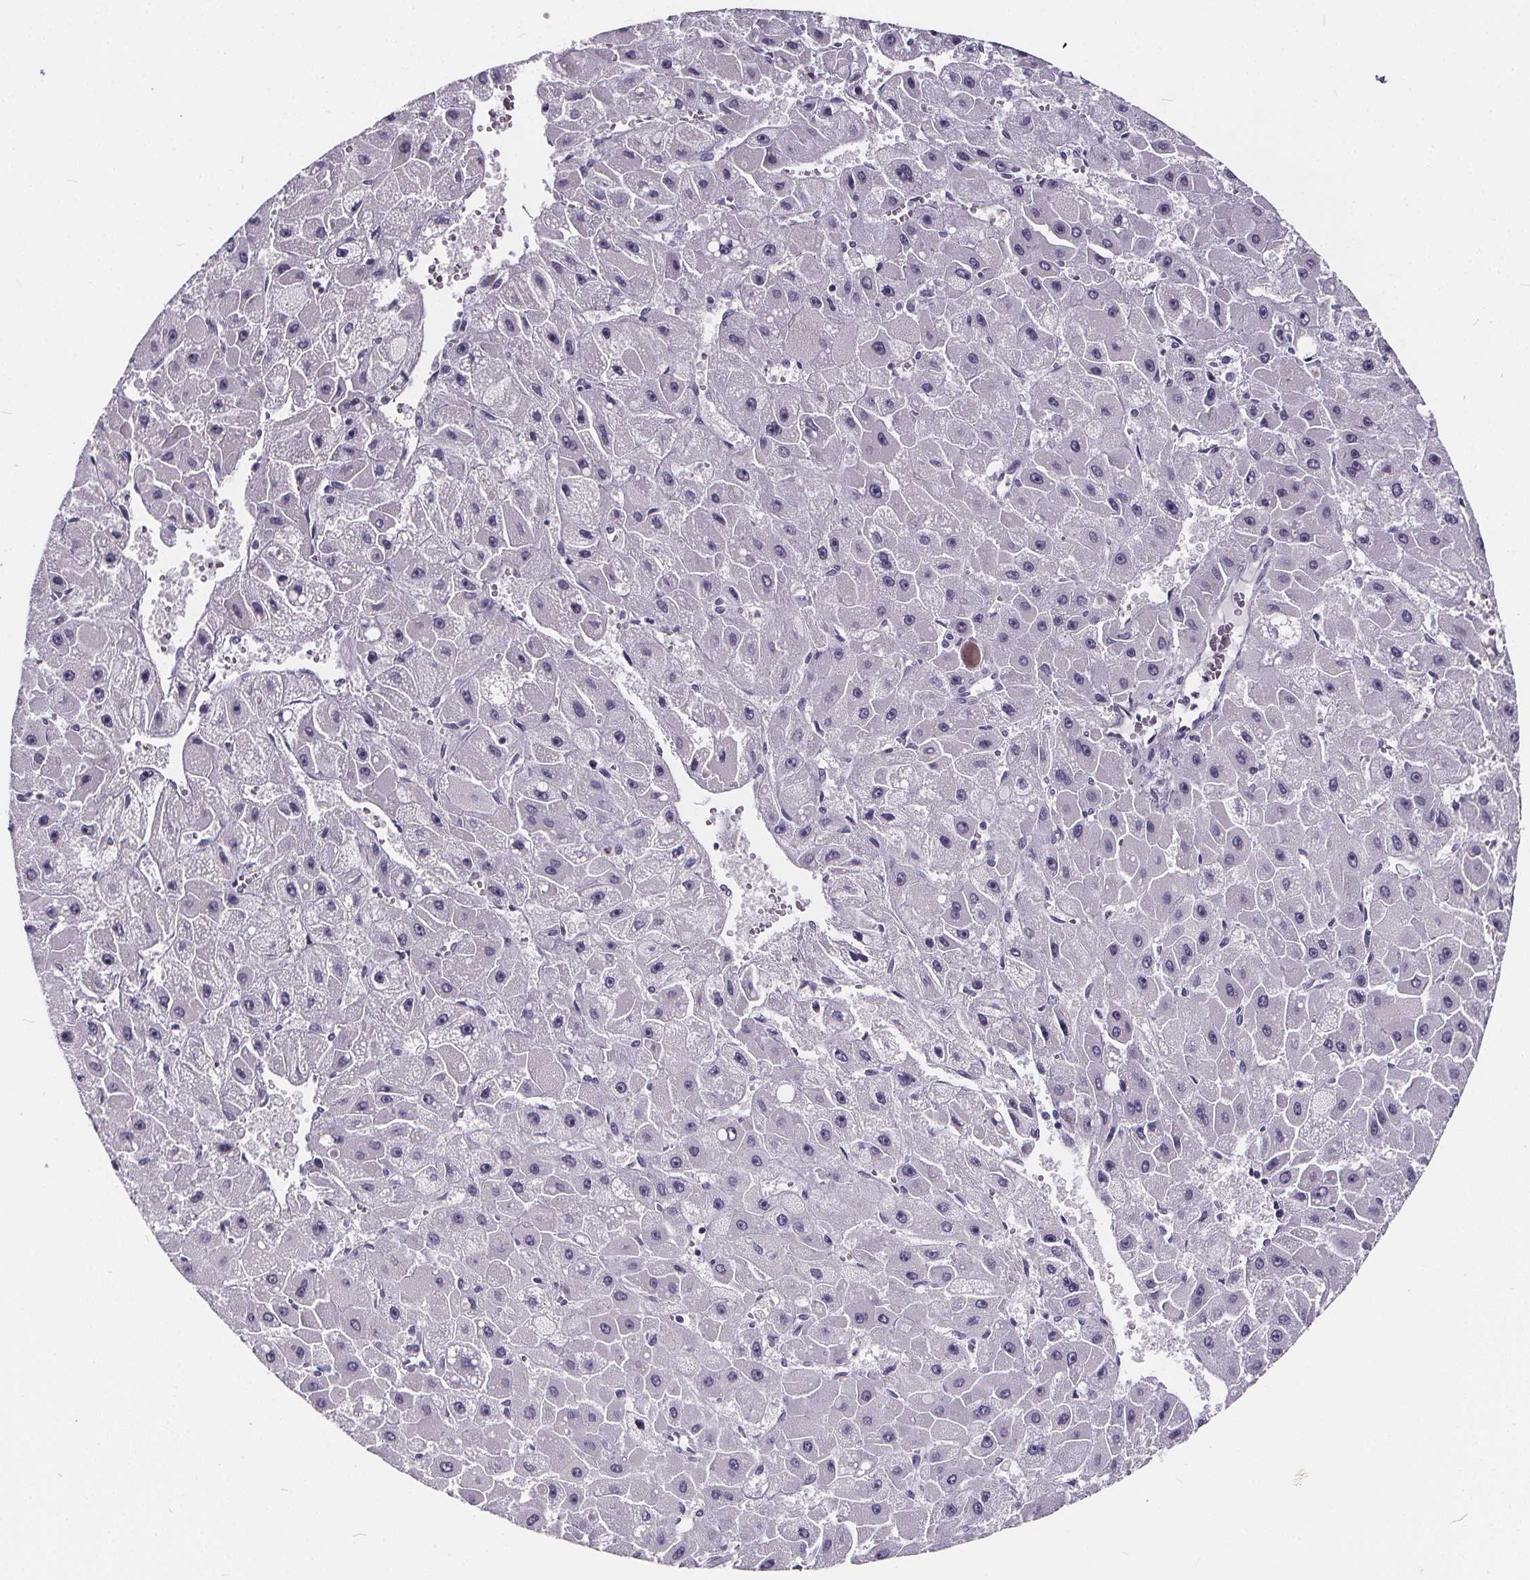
{"staining": {"intensity": "negative", "quantity": "none", "location": "none"}, "tissue": "liver cancer", "cell_type": "Tumor cells", "image_type": "cancer", "snomed": [{"axis": "morphology", "description": "Carcinoma, Hepatocellular, NOS"}, {"axis": "topography", "description": "Liver"}], "caption": "An IHC image of liver cancer (hepatocellular carcinoma) is shown. There is no staining in tumor cells of liver cancer (hepatocellular carcinoma). (DAB (3,3'-diaminobenzidine) IHC, high magnification).", "gene": "SPEF2", "patient": {"sex": "female", "age": 25}}